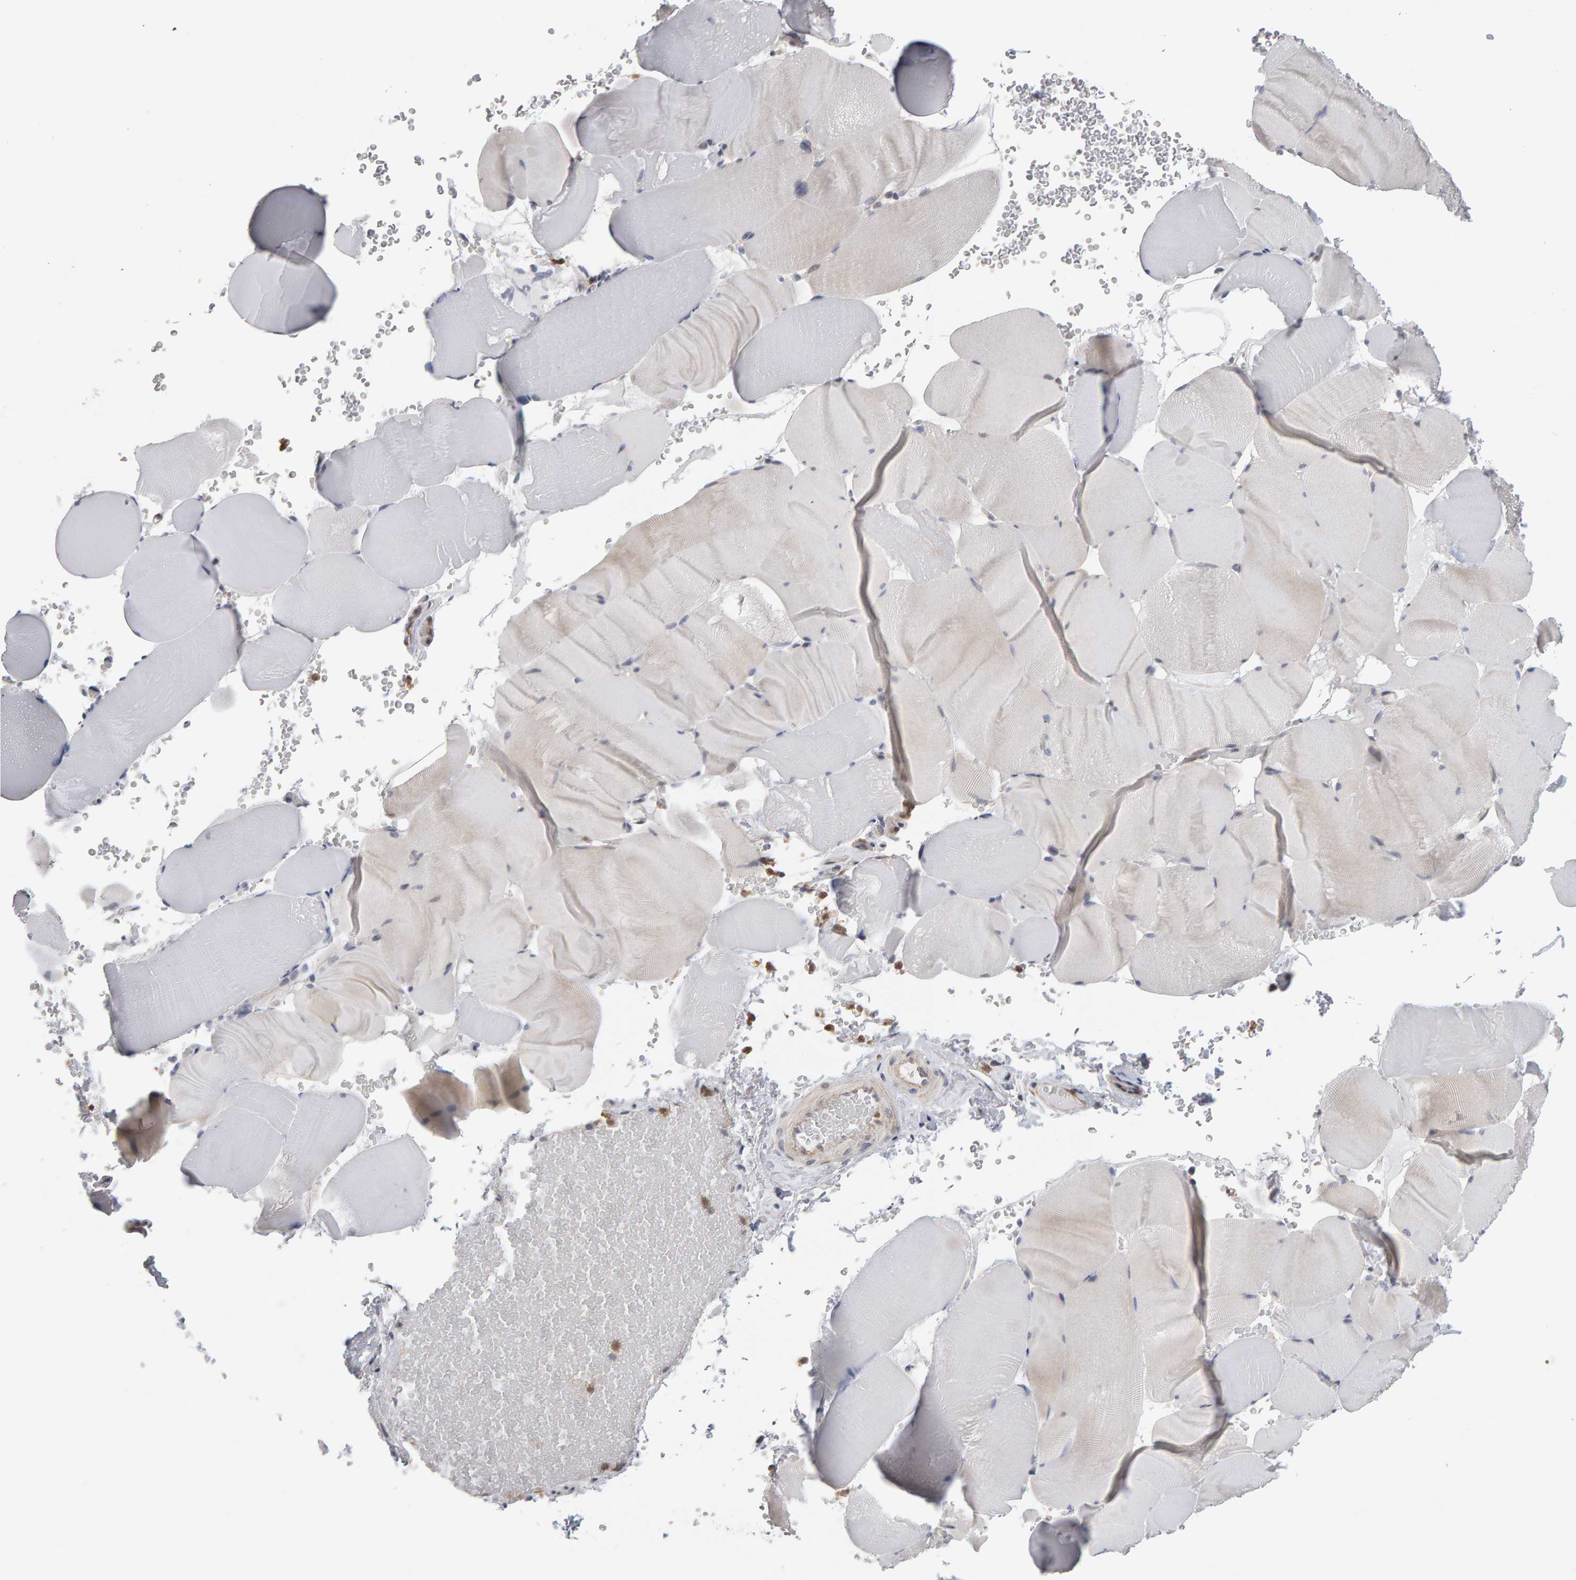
{"staining": {"intensity": "weak", "quantity": "<25%", "location": "cytoplasmic/membranous"}, "tissue": "skeletal muscle", "cell_type": "Myocytes", "image_type": "normal", "snomed": [{"axis": "morphology", "description": "Normal tissue, NOS"}, {"axis": "topography", "description": "Skeletal muscle"}], "caption": "Immunohistochemistry (IHC) micrograph of unremarkable skeletal muscle: human skeletal muscle stained with DAB demonstrates no significant protein positivity in myocytes.", "gene": "MSRA", "patient": {"sex": "male", "age": 62}}